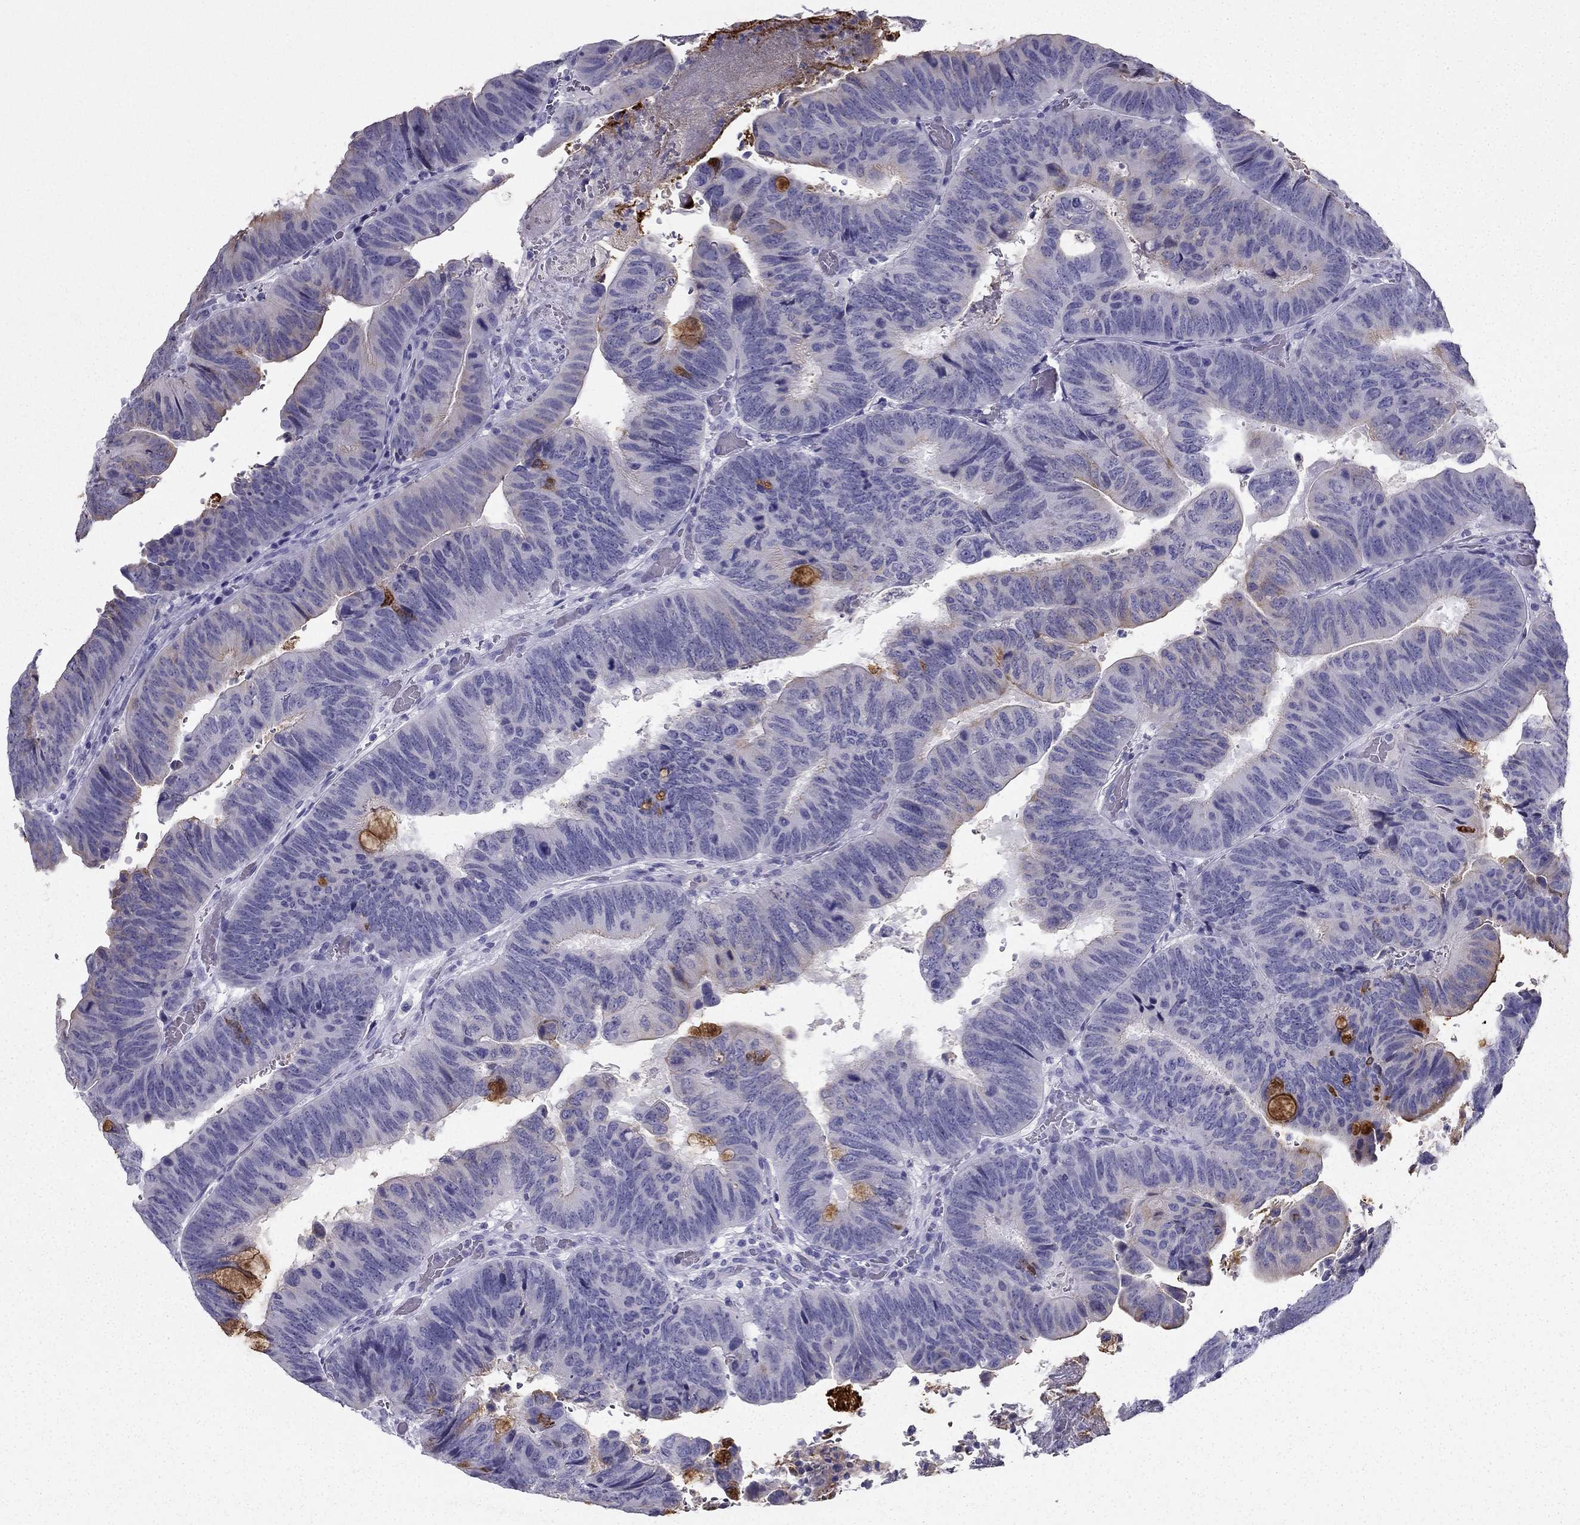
{"staining": {"intensity": "negative", "quantity": "none", "location": "none"}, "tissue": "colorectal cancer", "cell_type": "Tumor cells", "image_type": "cancer", "snomed": [{"axis": "morphology", "description": "Normal tissue, NOS"}, {"axis": "morphology", "description": "Adenocarcinoma, NOS"}, {"axis": "topography", "description": "Rectum"}], "caption": "The IHC photomicrograph has no significant staining in tumor cells of colorectal adenocarcinoma tissue.", "gene": "TFF3", "patient": {"sex": "male", "age": 92}}